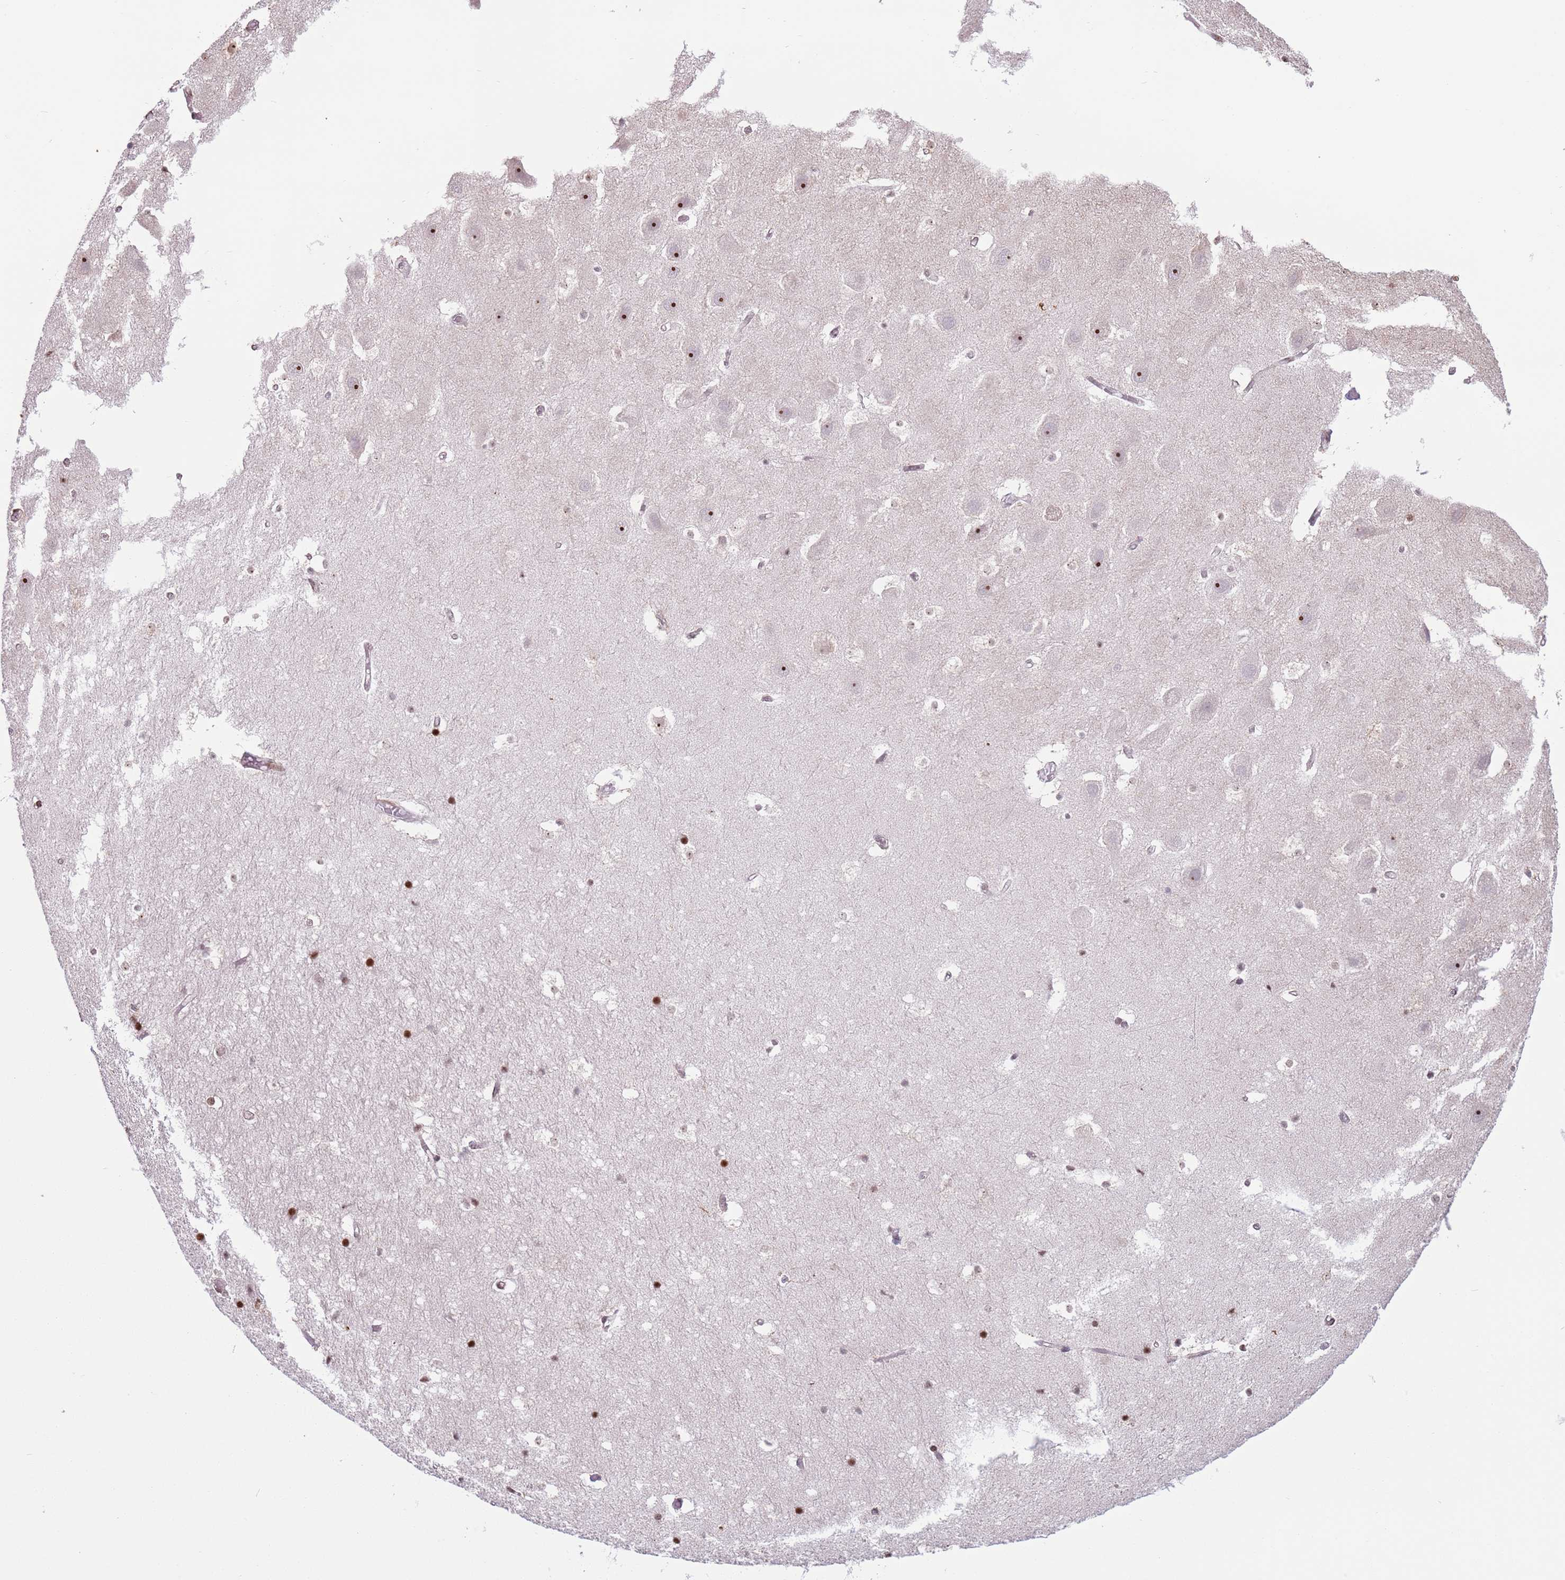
{"staining": {"intensity": "moderate", "quantity": "<25%", "location": "nuclear"}, "tissue": "hippocampus", "cell_type": "Glial cells", "image_type": "normal", "snomed": [{"axis": "morphology", "description": "Normal tissue, NOS"}, {"axis": "topography", "description": "Hippocampus"}], "caption": "Protein staining of benign hippocampus exhibits moderate nuclear staining in approximately <25% of glial cells.", "gene": "SCAF1", "patient": {"sex": "female", "age": 52}}